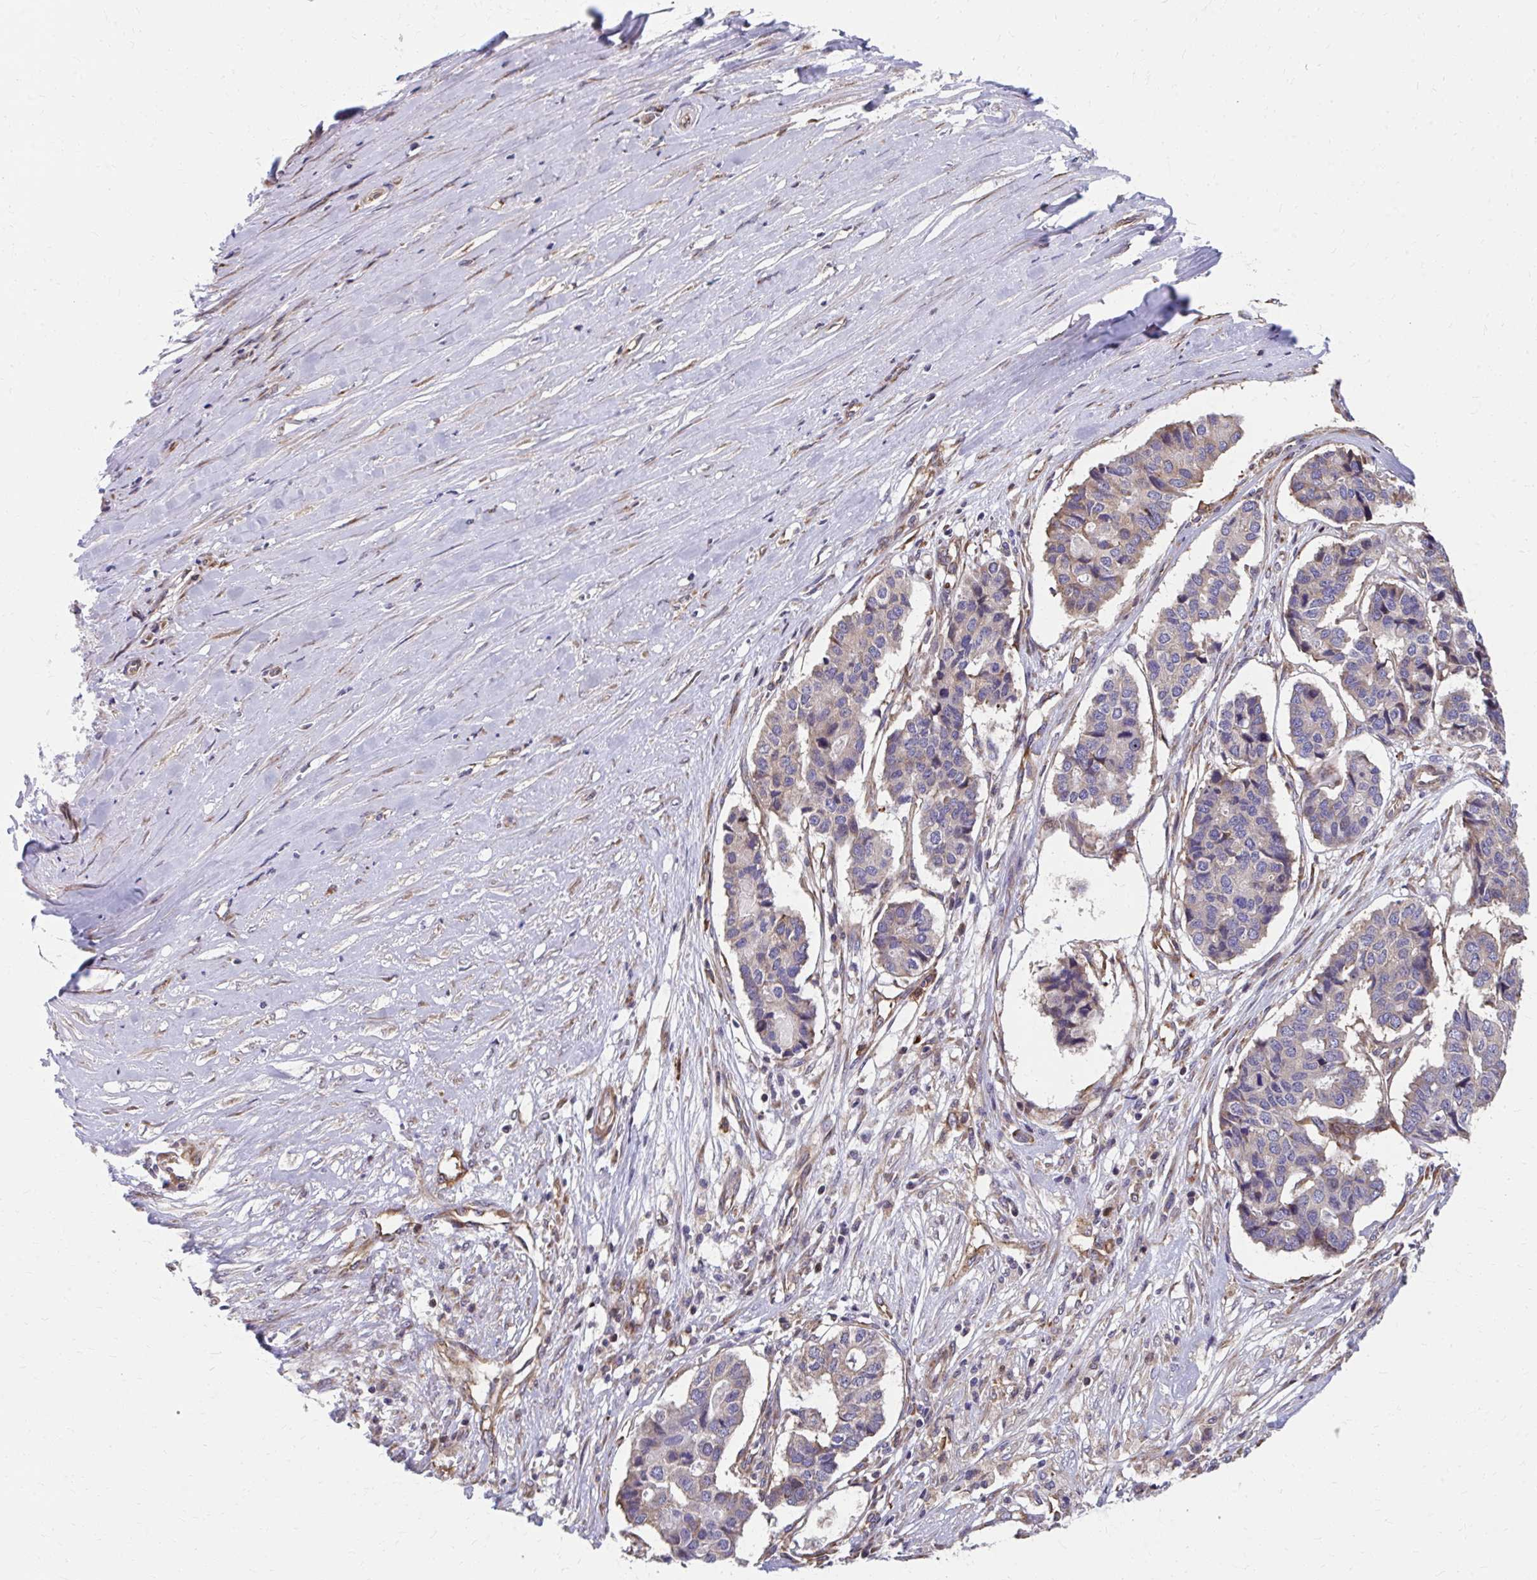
{"staining": {"intensity": "negative", "quantity": "none", "location": "none"}, "tissue": "pancreatic cancer", "cell_type": "Tumor cells", "image_type": "cancer", "snomed": [{"axis": "morphology", "description": "Adenocarcinoma, NOS"}, {"axis": "topography", "description": "Pancreas"}], "caption": "A high-resolution image shows immunohistochemistry staining of pancreatic adenocarcinoma, which exhibits no significant staining in tumor cells. The staining is performed using DAB (3,3'-diaminobenzidine) brown chromogen with nuclei counter-stained in using hematoxylin.", "gene": "ZNF778", "patient": {"sex": "male", "age": 50}}